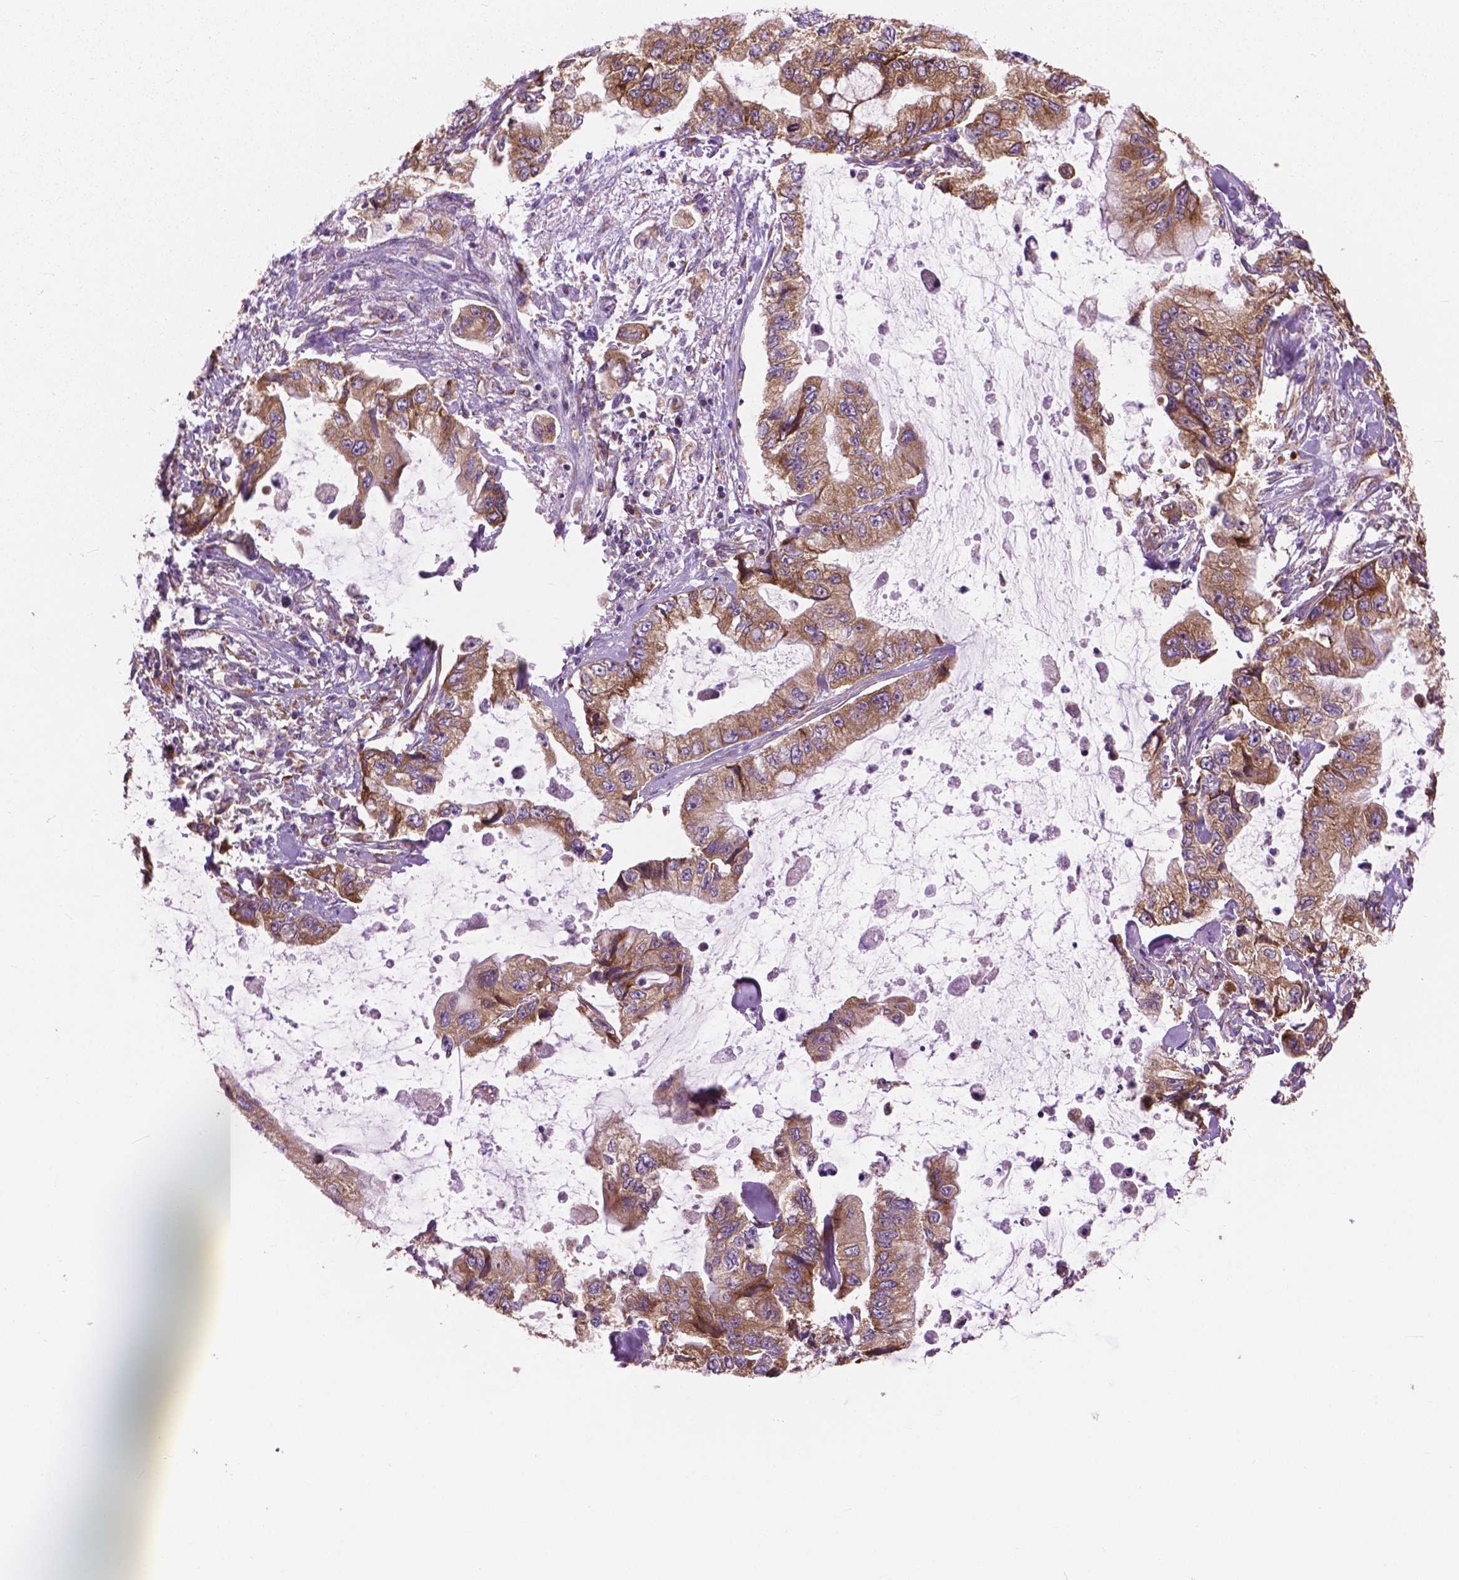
{"staining": {"intensity": "moderate", "quantity": ">75%", "location": "cytoplasmic/membranous"}, "tissue": "stomach cancer", "cell_type": "Tumor cells", "image_type": "cancer", "snomed": [{"axis": "morphology", "description": "Adenocarcinoma, NOS"}, {"axis": "topography", "description": "Pancreas"}, {"axis": "topography", "description": "Stomach, upper"}, {"axis": "topography", "description": "Stomach"}], "caption": "Immunohistochemistry micrograph of adenocarcinoma (stomach) stained for a protein (brown), which shows medium levels of moderate cytoplasmic/membranous expression in about >75% of tumor cells.", "gene": "RPL37A", "patient": {"sex": "male", "age": 77}}